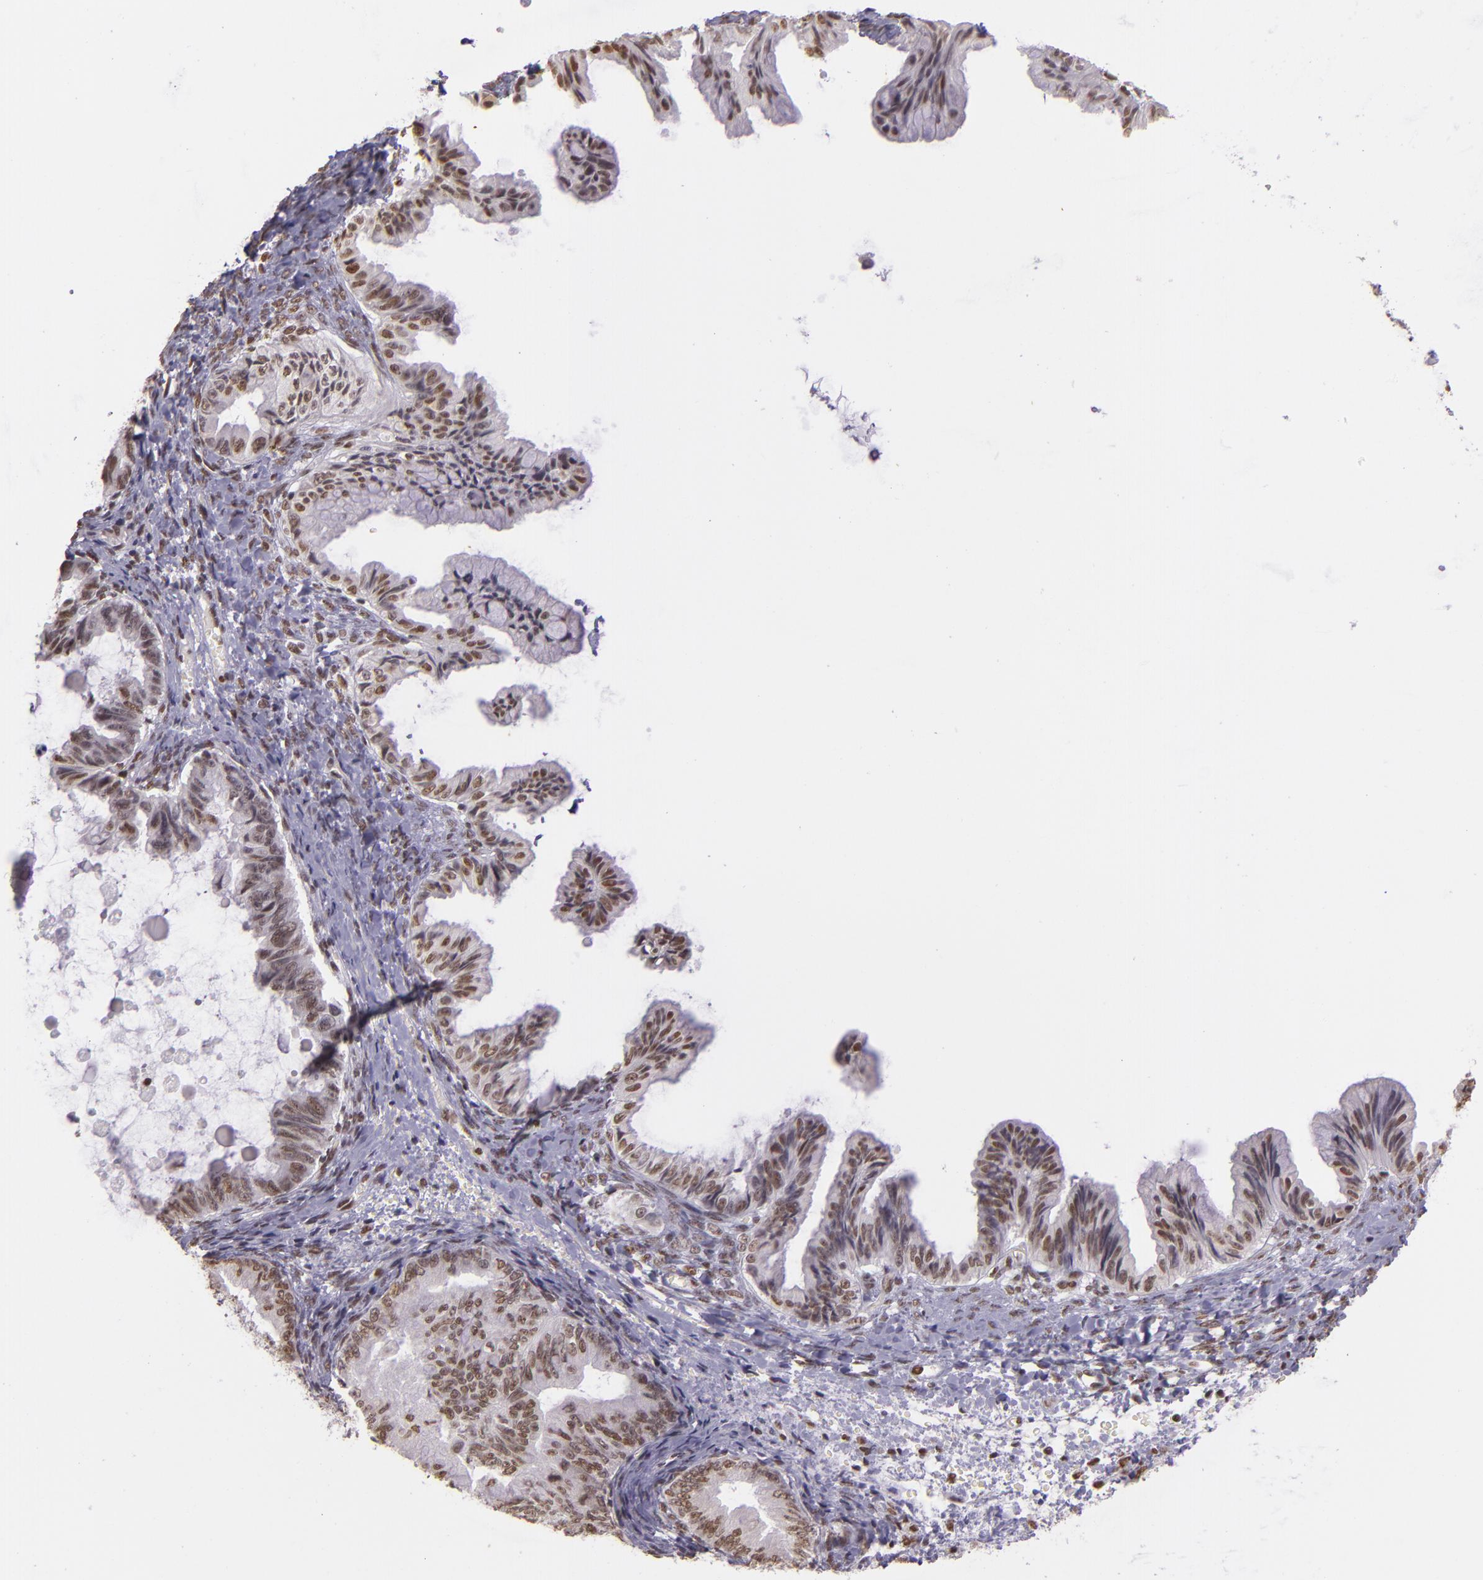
{"staining": {"intensity": "moderate", "quantity": ">75%", "location": "nuclear"}, "tissue": "ovarian cancer", "cell_type": "Tumor cells", "image_type": "cancer", "snomed": [{"axis": "morphology", "description": "Cystadenocarcinoma, mucinous, NOS"}, {"axis": "topography", "description": "Ovary"}], "caption": "A medium amount of moderate nuclear expression is seen in approximately >75% of tumor cells in mucinous cystadenocarcinoma (ovarian) tissue. (DAB = brown stain, brightfield microscopy at high magnification).", "gene": "USF1", "patient": {"sex": "female", "age": 36}}